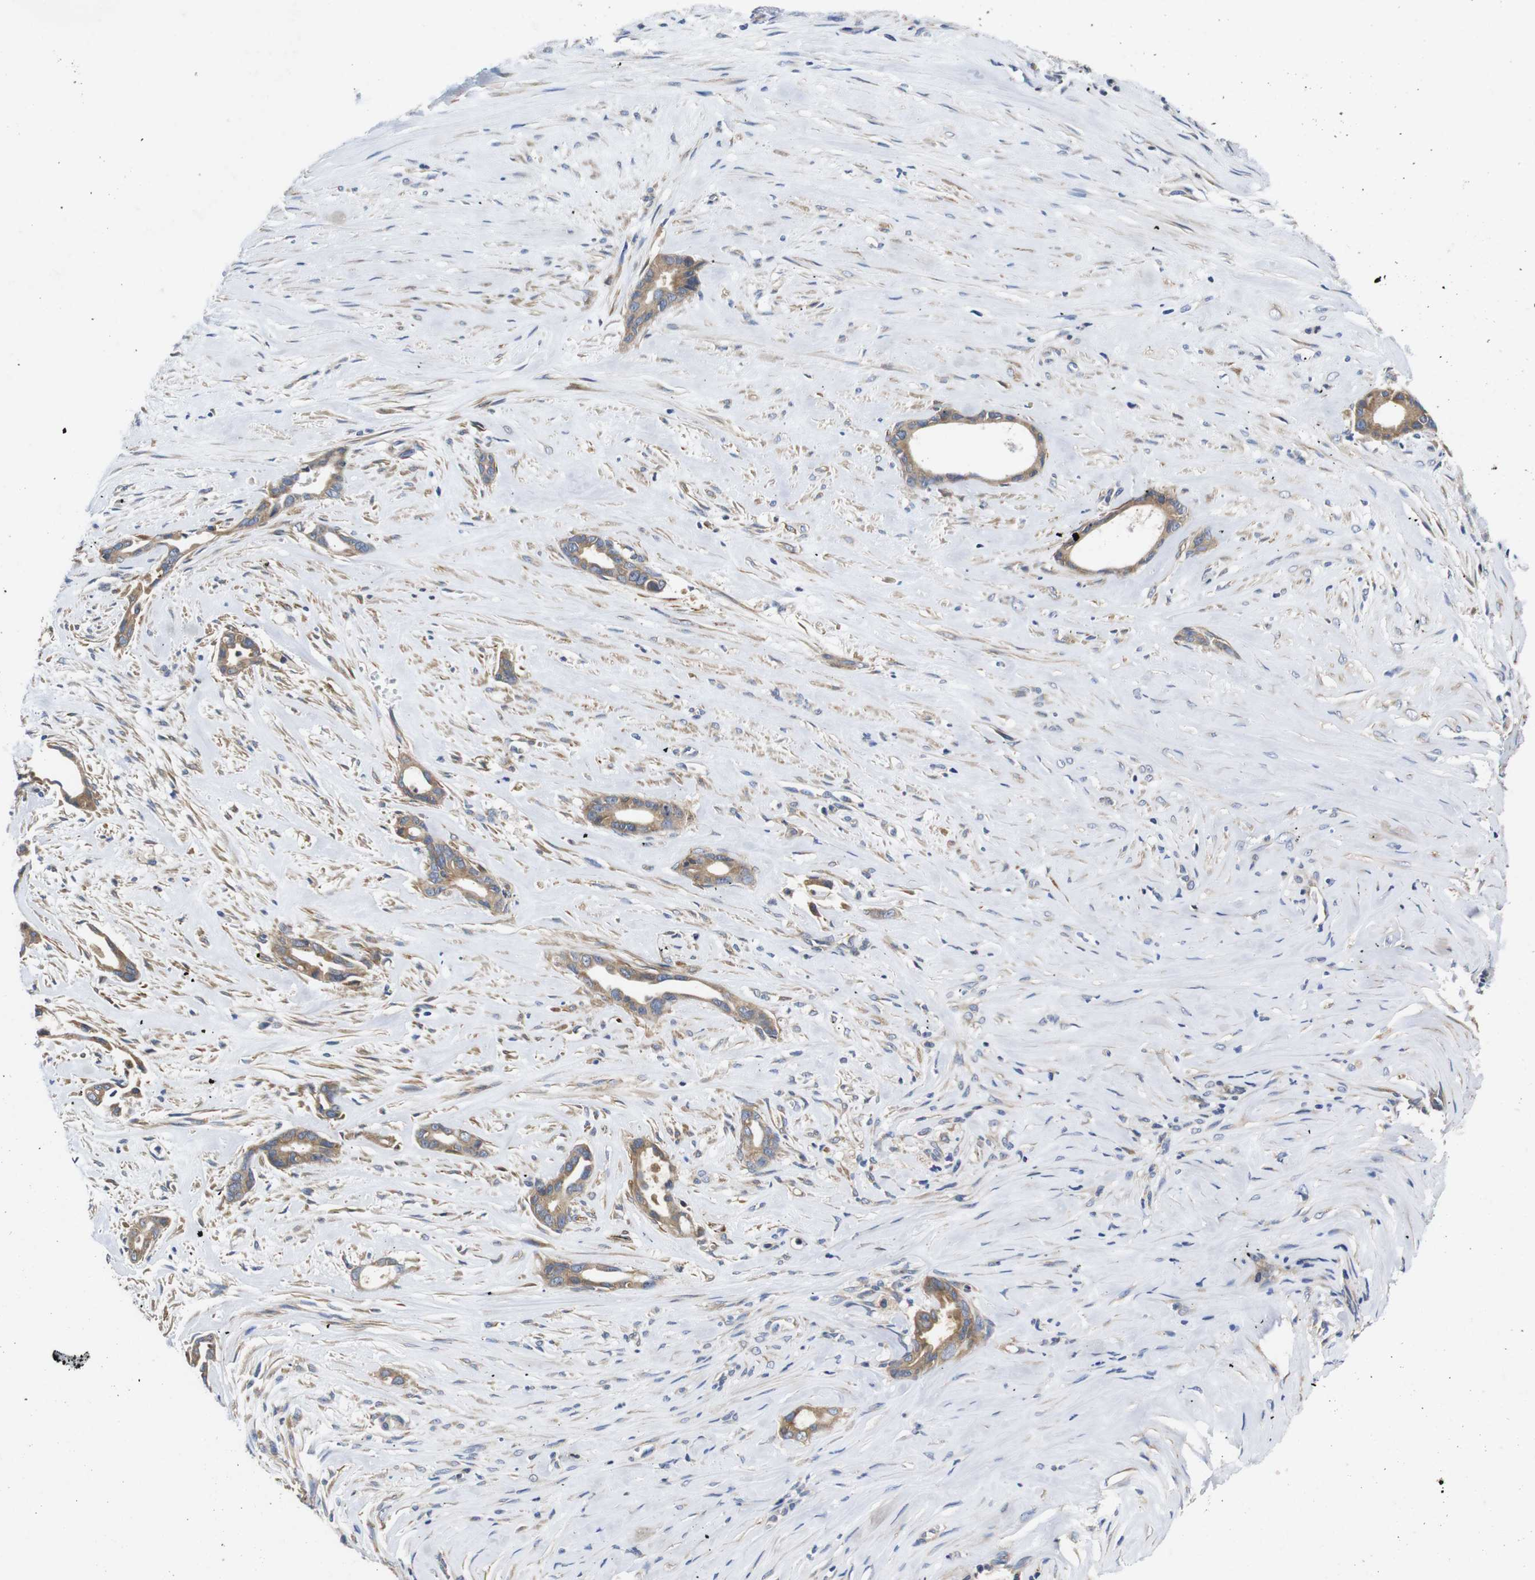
{"staining": {"intensity": "moderate", "quantity": ">75%", "location": "cytoplasmic/membranous"}, "tissue": "liver cancer", "cell_type": "Tumor cells", "image_type": "cancer", "snomed": [{"axis": "morphology", "description": "Cholangiocarcinoma"}, {"axis": "topography", "description": "Liver"}], "caption": "Cholangiocarcinoma (liver) was stained to show a protein in brown. There is medium levels of moderate cytoplasmic/membranous positivity in about >75% of tumor cells. (DAB IHC, brown staining for protein, blue staining for nuclei).", "gene": "MARCHF7", "patient": {"sex": "female", "age": 55}}